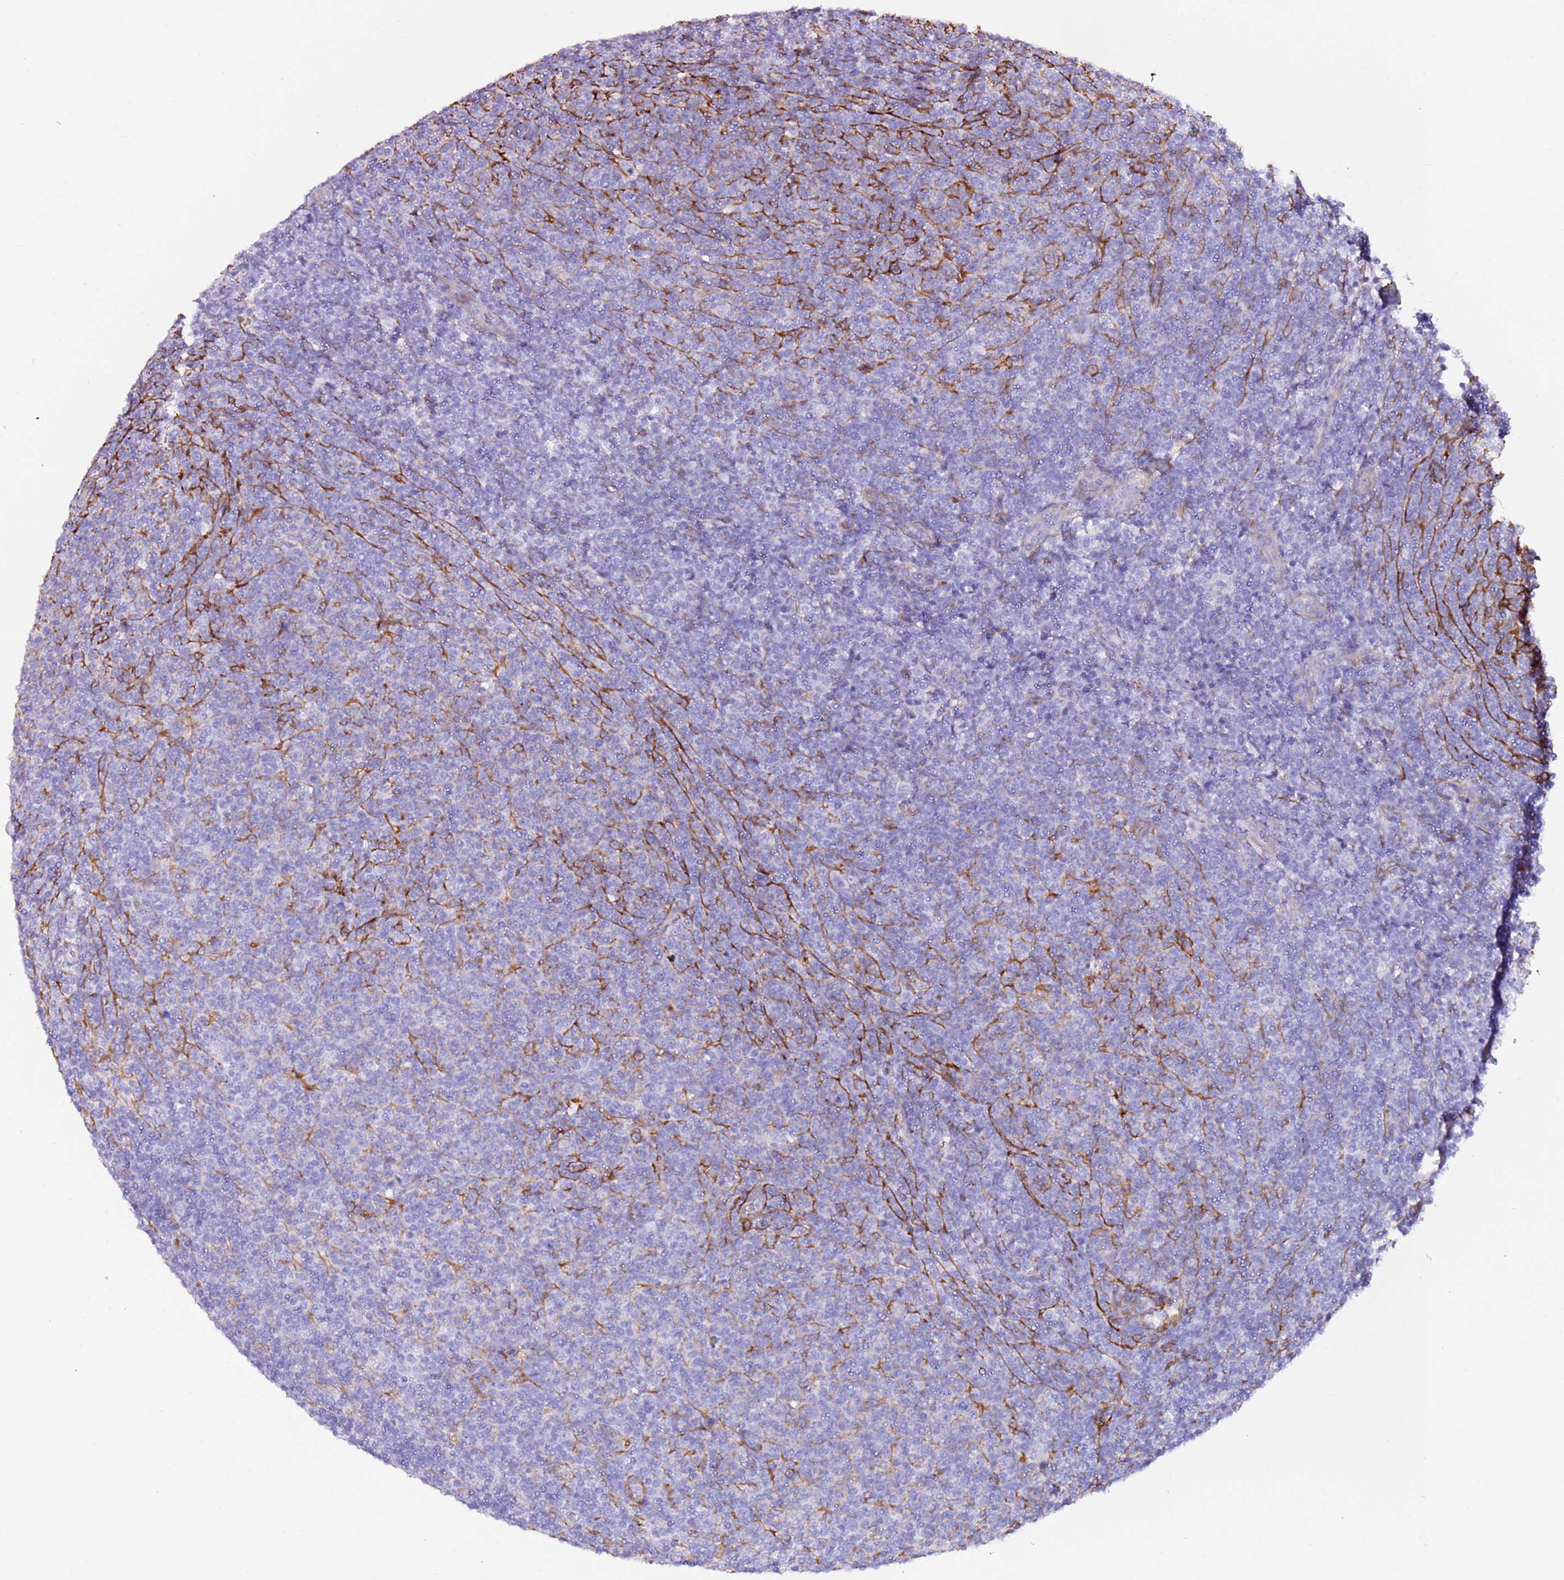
{"staining": {"intensity": "negative", "quantity": "none", "location": "none"}, "tissue": "lymphoma", "cell_type": "Tumor cells", "image_type": "cancer", "snomed": [{"axis": "morphology", "description": "Malignant lymphoma, non-Hodgkin's type, Low grade"}, {"axis": "topography", "description": "Lymph node"}], "caption": "Tumor cells show no significant positivity in malignant lymphoma, non-Hodgkin's type (low-grade).", "gene": "FAM174C", "patient": {"sex": "male", "age": 66}}